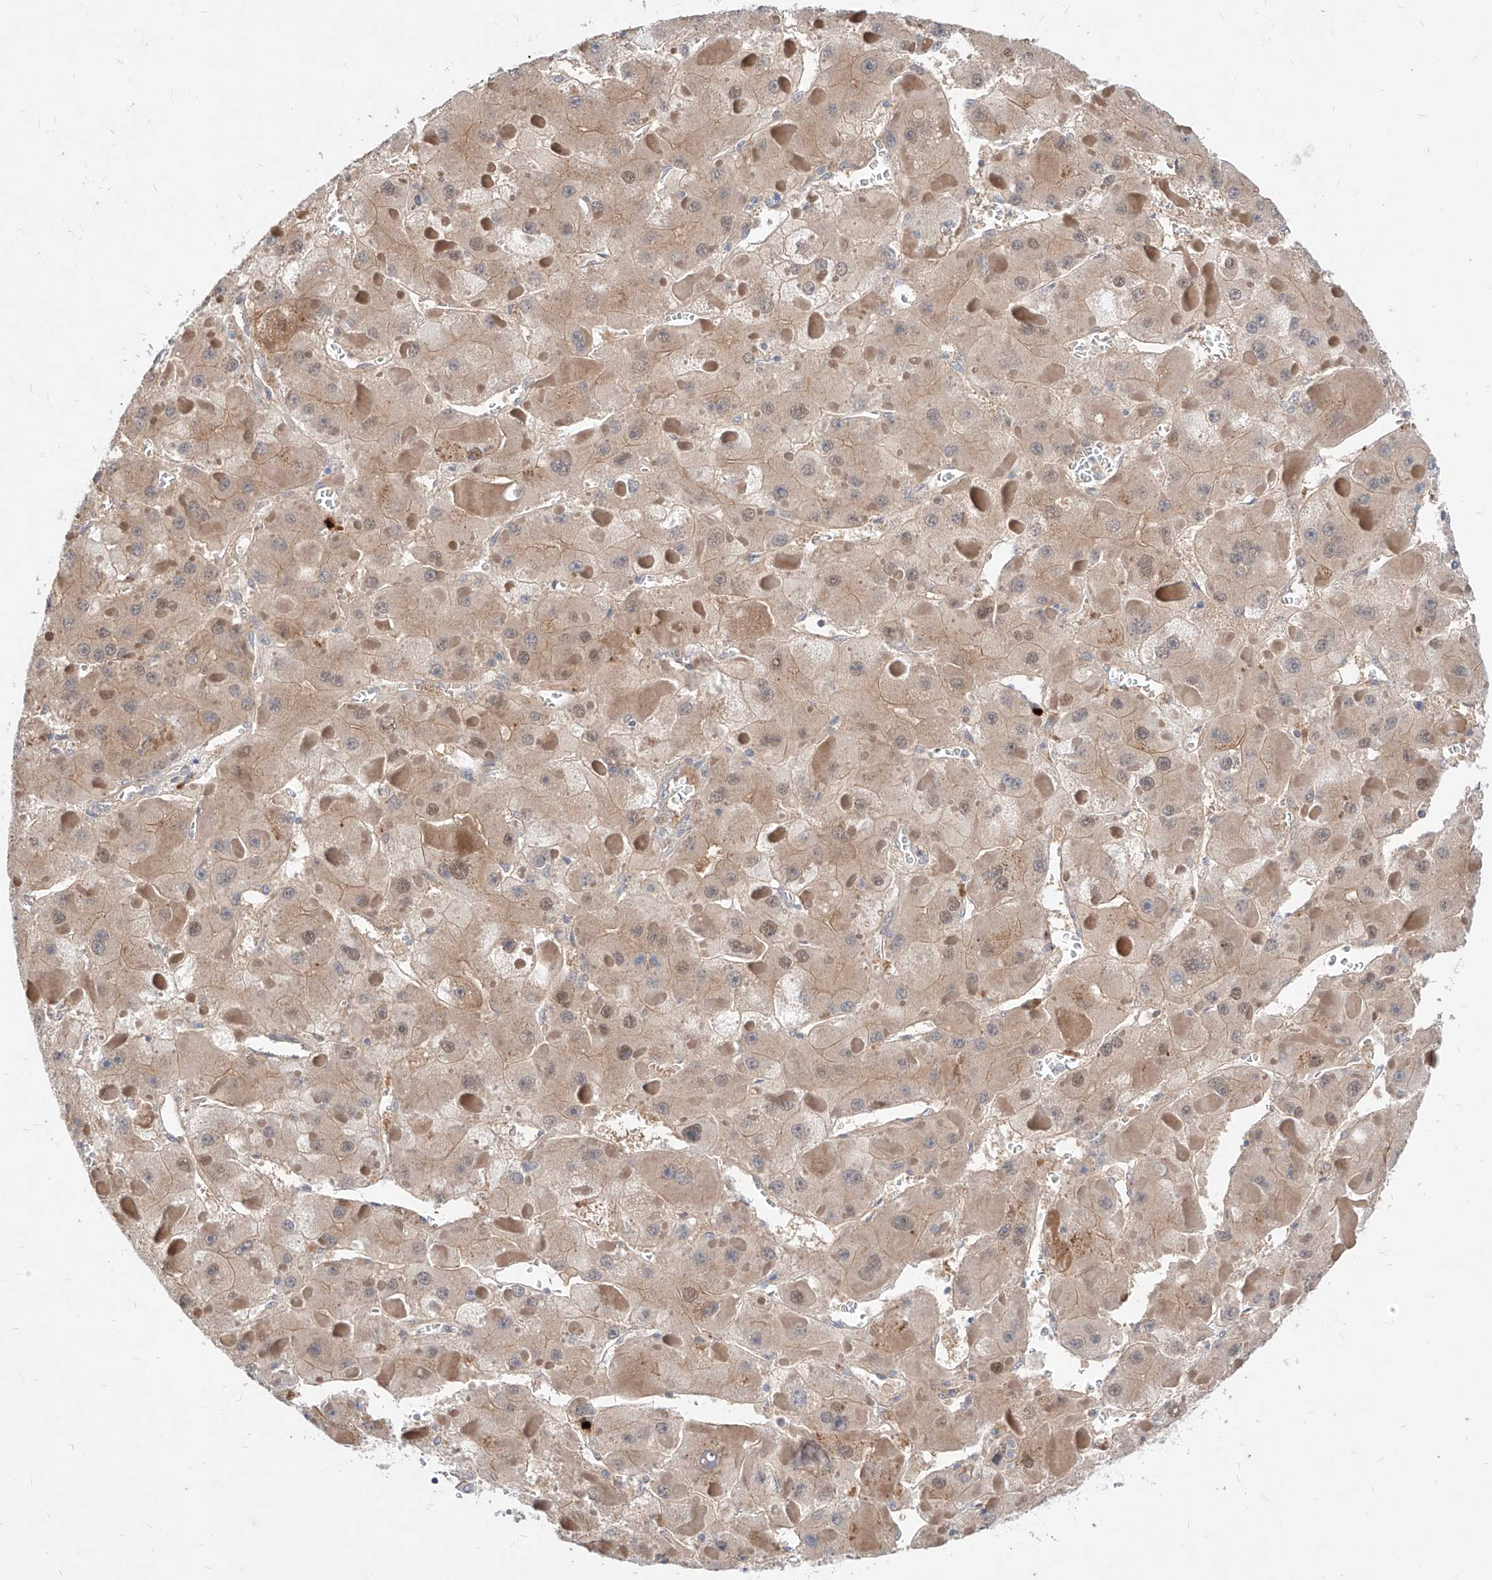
{"staining": {"intensity": "weak", "quantity": ">75%", "location": "cytoplasmic/membranous"}, "tissue": "liver cancer", "cell_type": "Tumor cells", "image_type": "cancer", "snomed": [{"axis": "morphology", "description": "Carcinoma, Hepatocellular, NOS"}, {"axis": "topography", "description": "Liver"}], "caption": "The histopathology image exhibits a brown stain indicating the presence of a protein in the cytoplasmic/membranous of tumor cells in hepatocellular carcinoma (liver).", "gene": "TSNAX", "patient": {"sex": "female", "age": 73}}